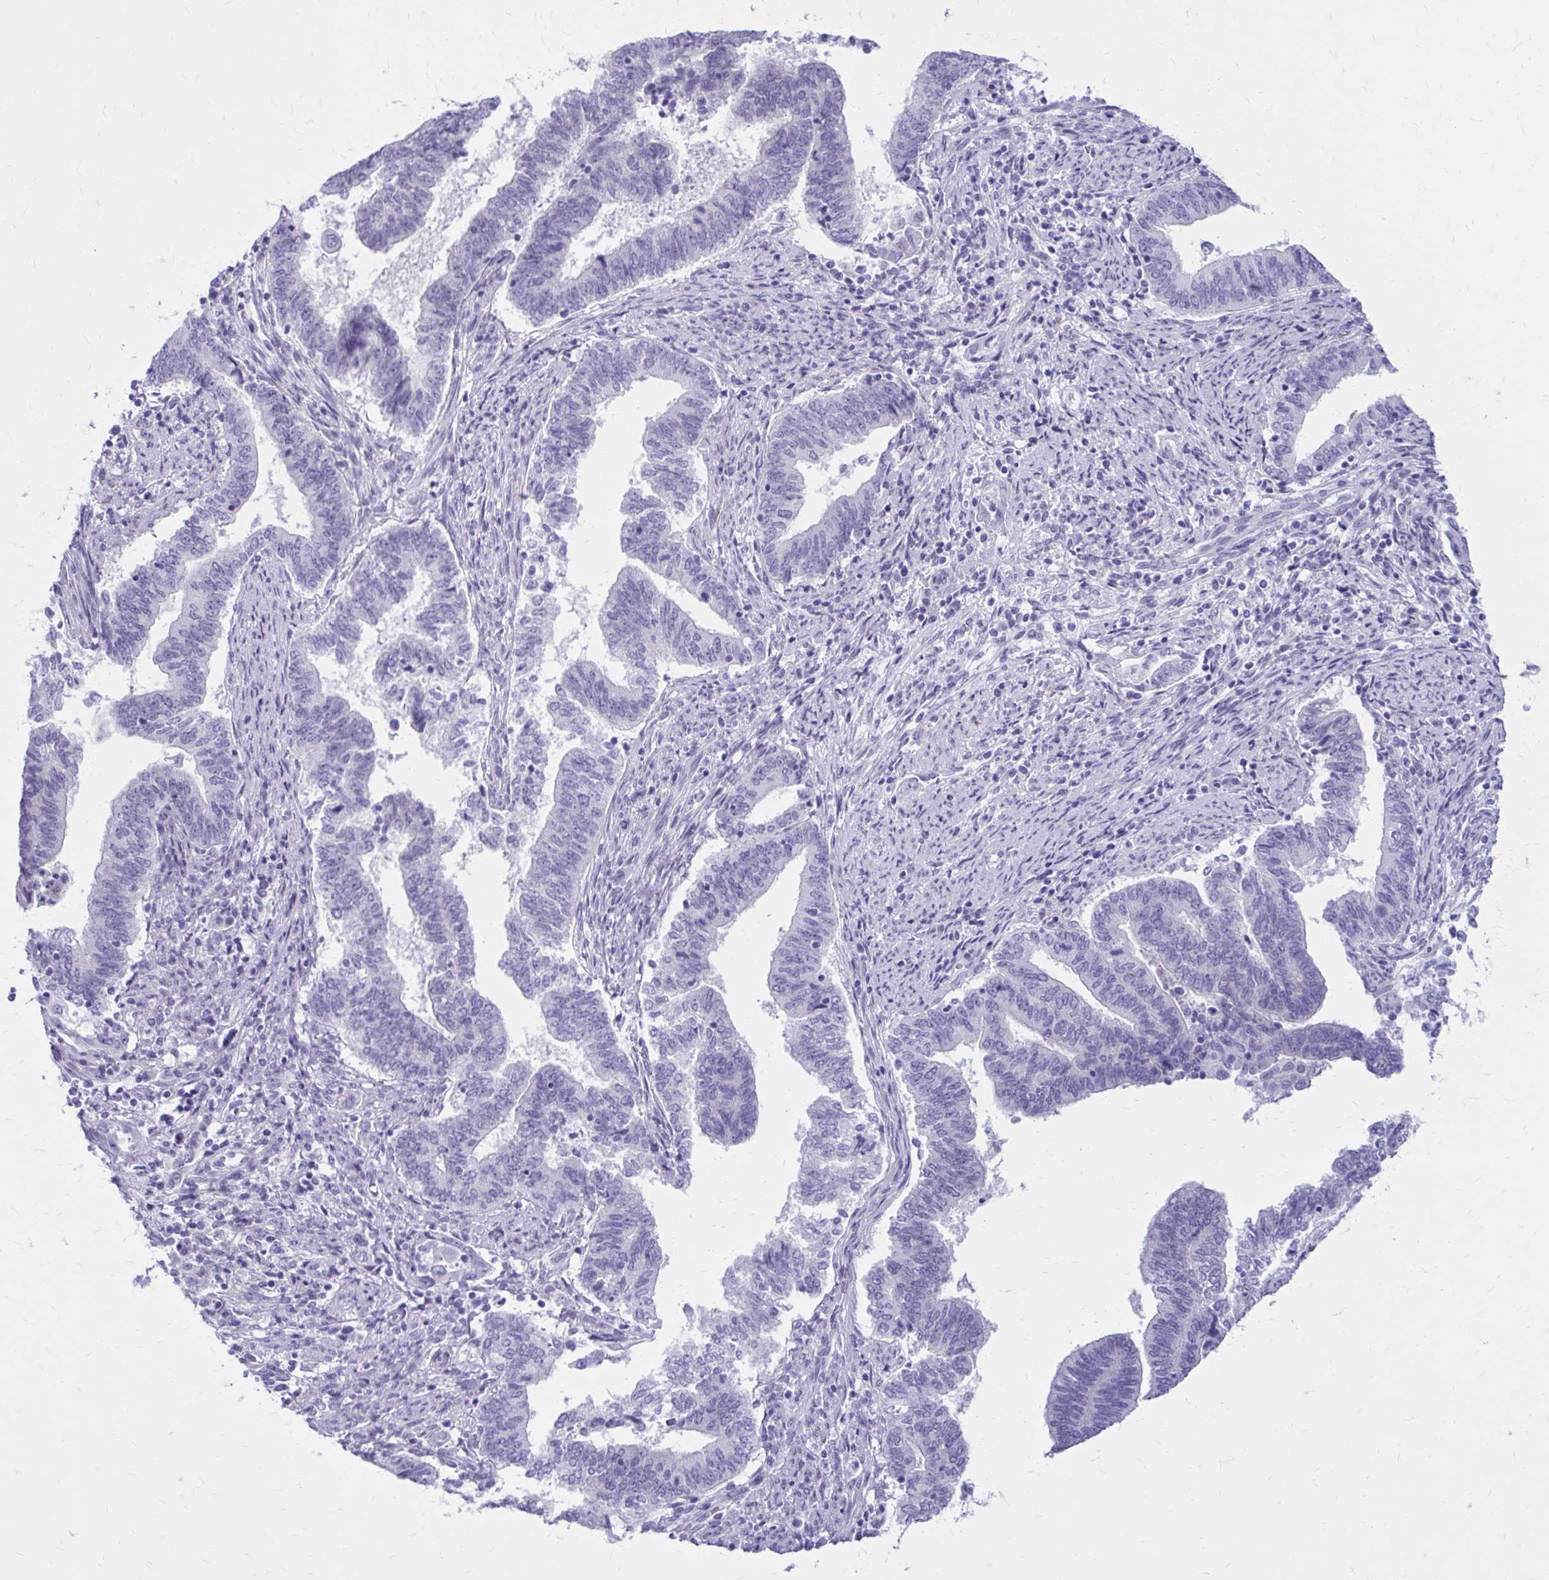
{"staining": {"intensity": "negative", "quantity": "none", "location": "none"}, "tissue": "endometrial cancer", "cell_type": "Tumor cells", "image_type": "cancer", "snomed": [{"axis": "morphology", "description": "Adenocarcinoma, NOS"}, {"axis": "topography", "description": "Endometrium"}], "caption": "Immunohistochemistry (IHC) histopathology image of endometrial cancer stained for a protein (brown), which shows no positivity in tumor cells.", "gene": "LCN15", "patient": {"sex": "female", "age": 65}}